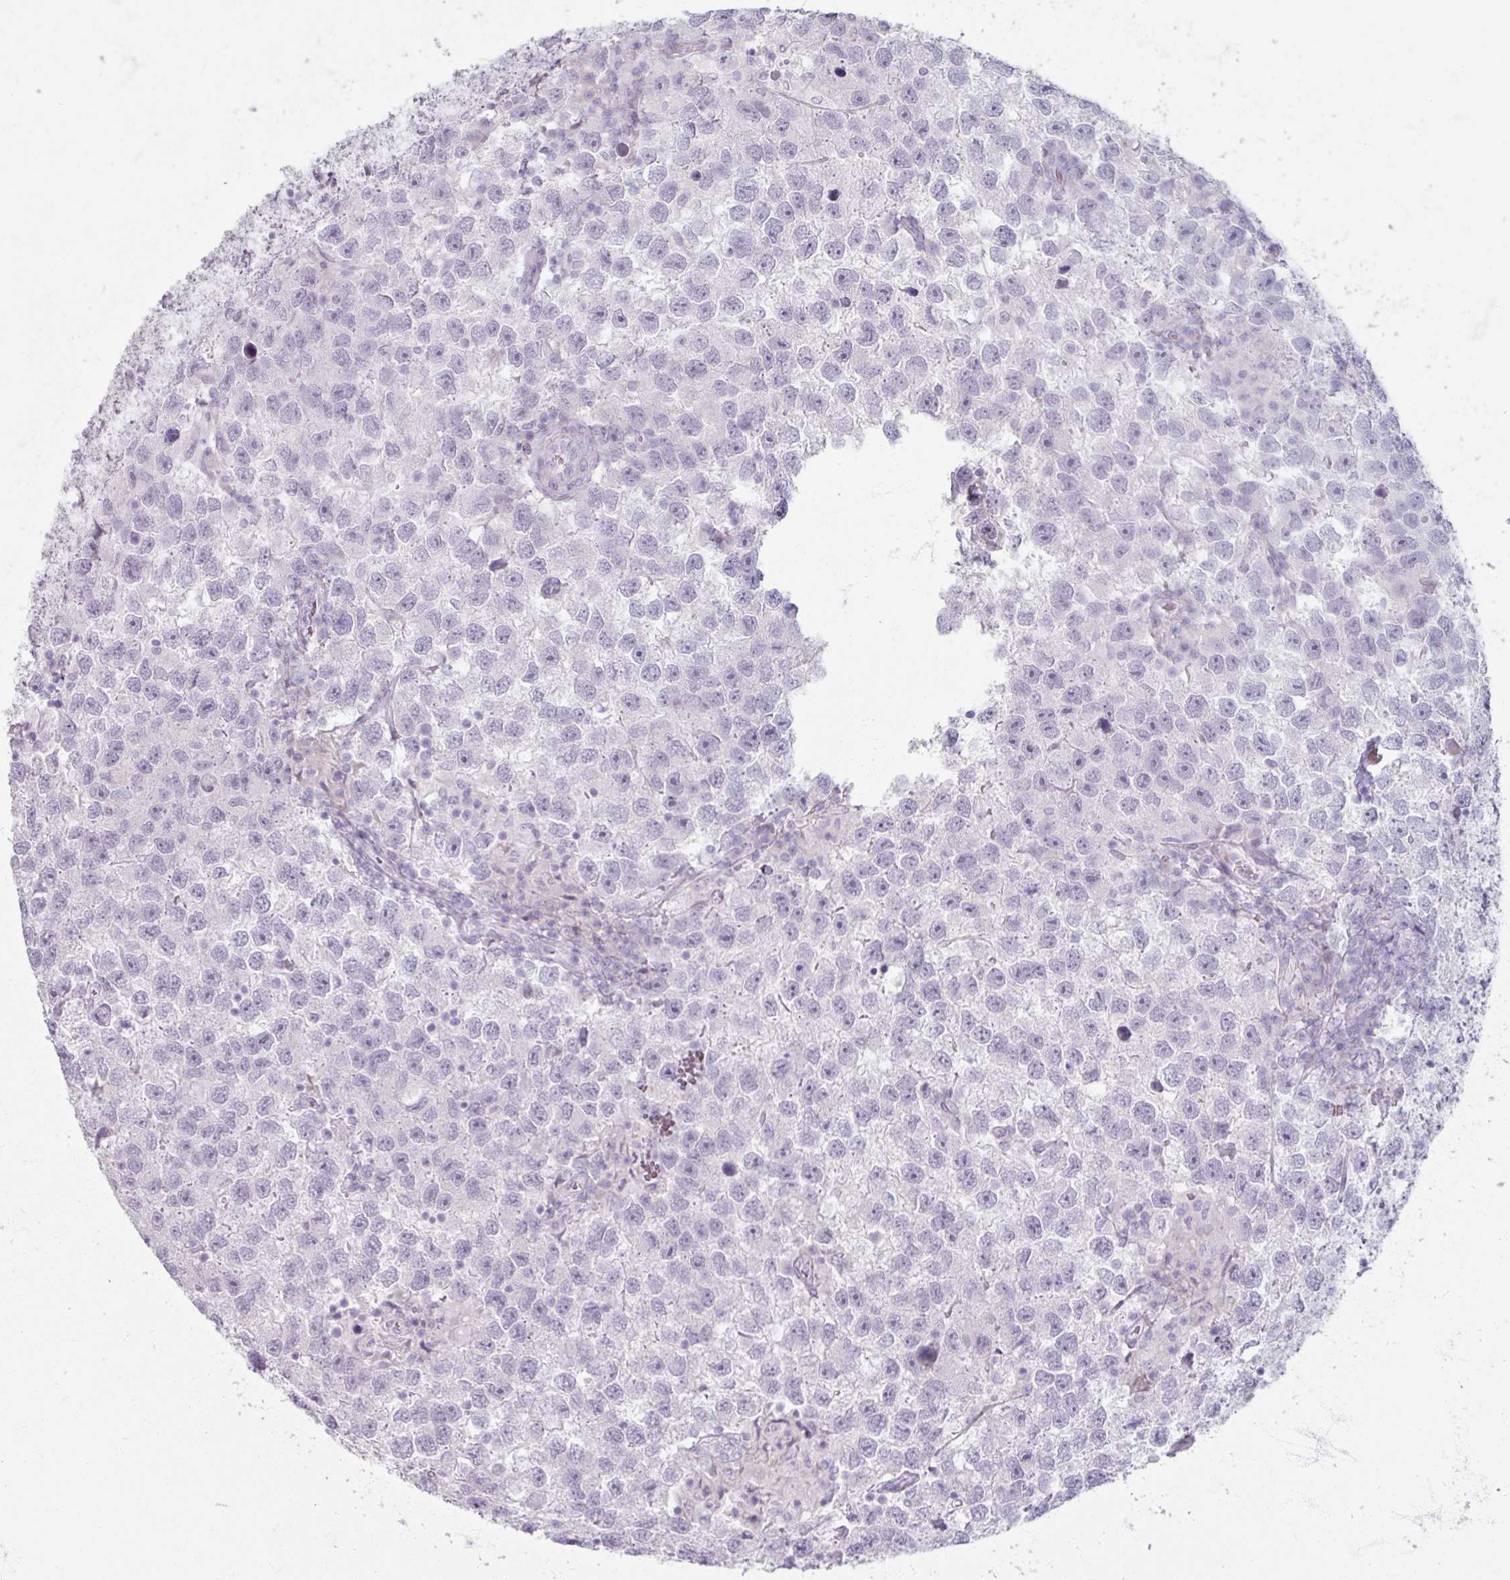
{"staining": {"intensity": "negative", "quantity": "none", "location": "none"}, "tissue": "testis cancer", "cell_type": "Tumor cells", "image_type": "cancer", "snomed": [{"axis": "morphology", "description": "Seminoma, NOS"}, {"axis": "topography", "description": "Testis"}], "caption": "DAB immunohistochemical staining of human testis cancer reveals no significant staining in tumor cells.", "gene": "TG", "patient": {"sex": "male", "age": 26}}